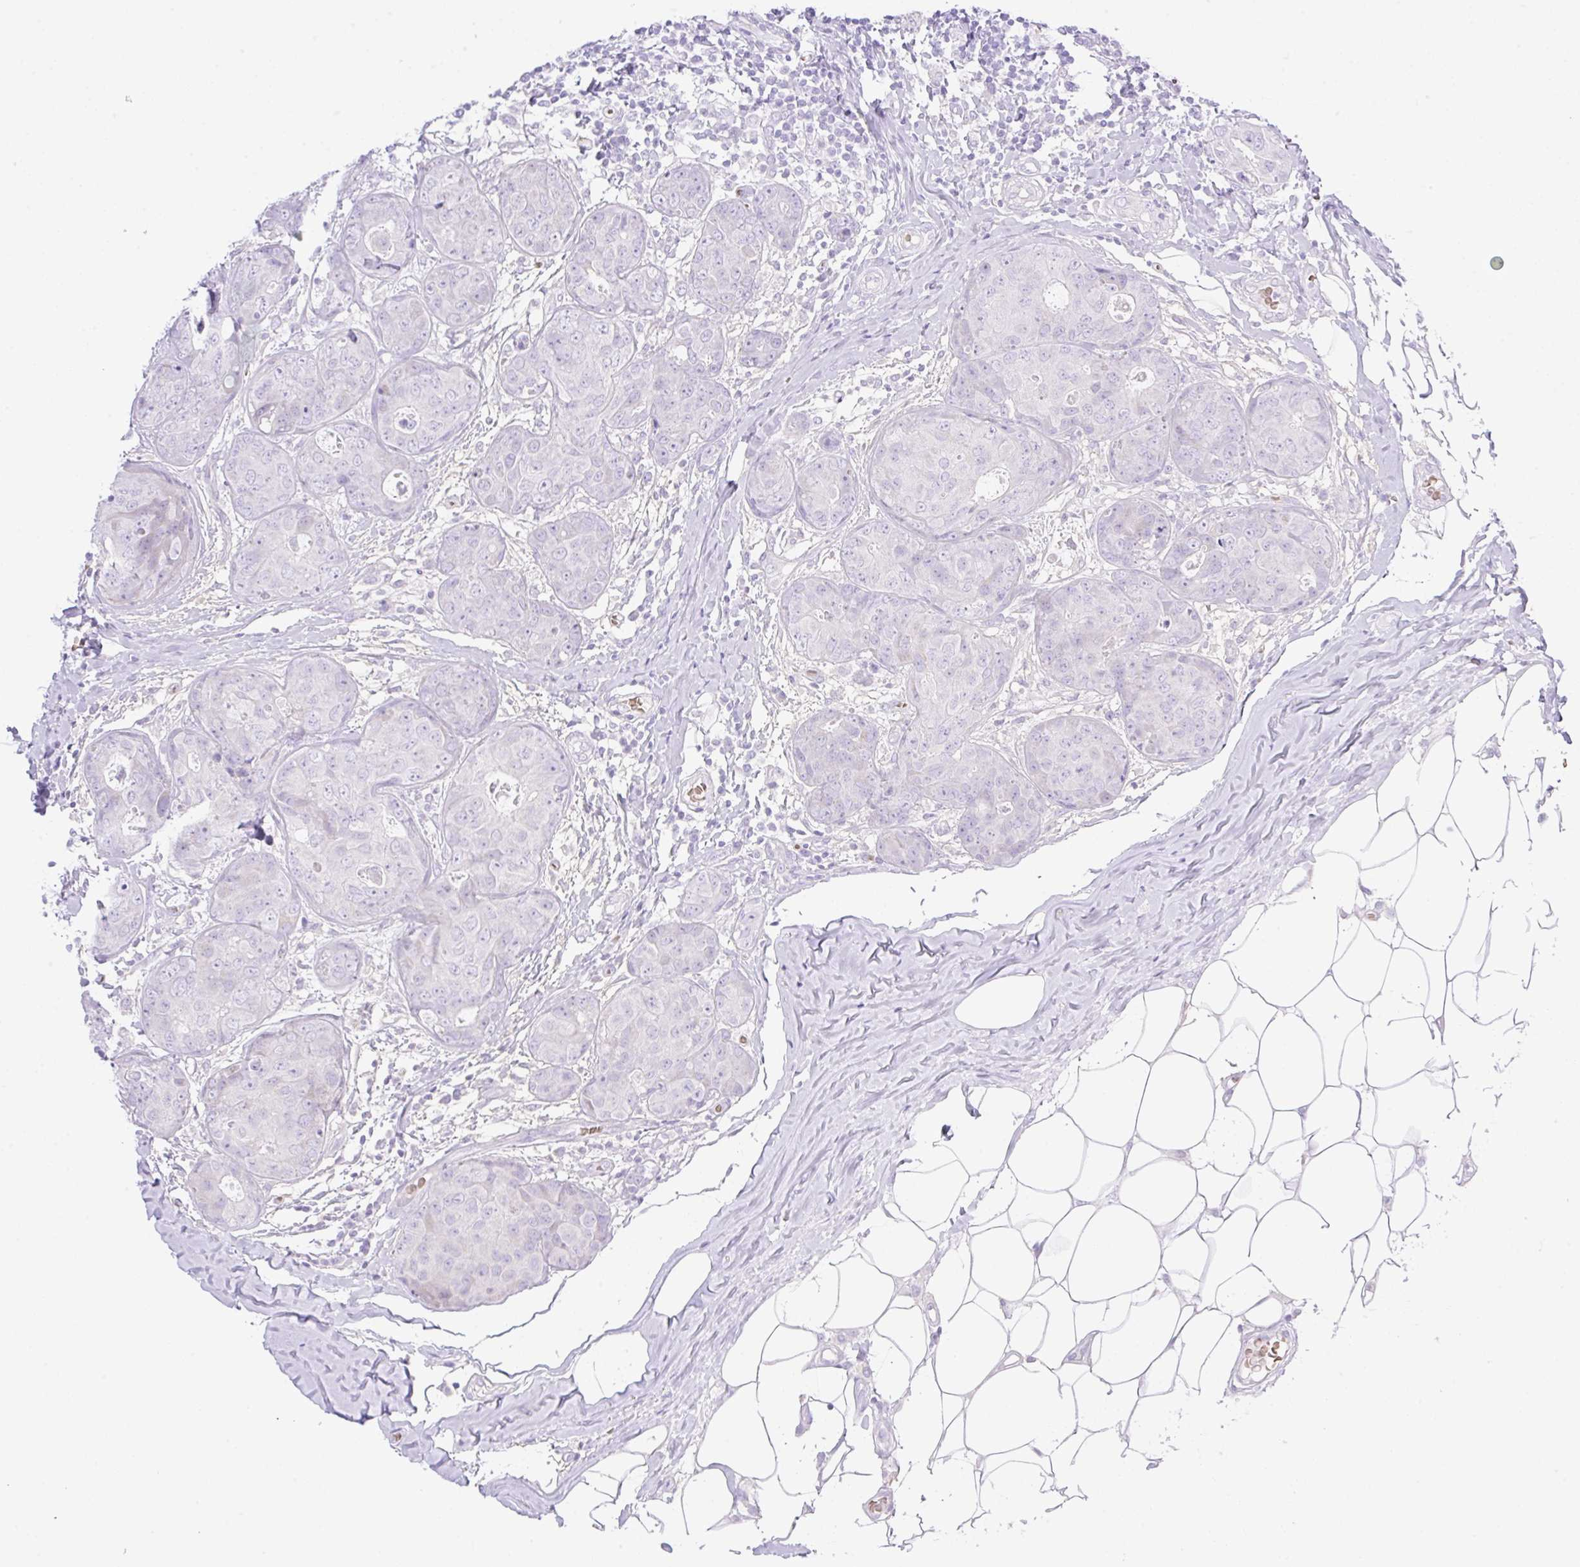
{"staining": {"intensity": "negative", "quantity": "none", "location": "none"}, "tissue": "breast cancer", "cell_type": "Tumor cells", "image_type": "cancer", "snomed": [{"axis": "morphology", "description": "Duct carcinoma"}, {"axis": "topography", "description": "Breast"}], "caption": "Invasive ductal carcinoma (breast) stained for a protein using immunohistochemistry (IHC) exhibits no positivity tumor cells.", "gene": "CDX1", "patient": {"sex": "female", "age": 43}}